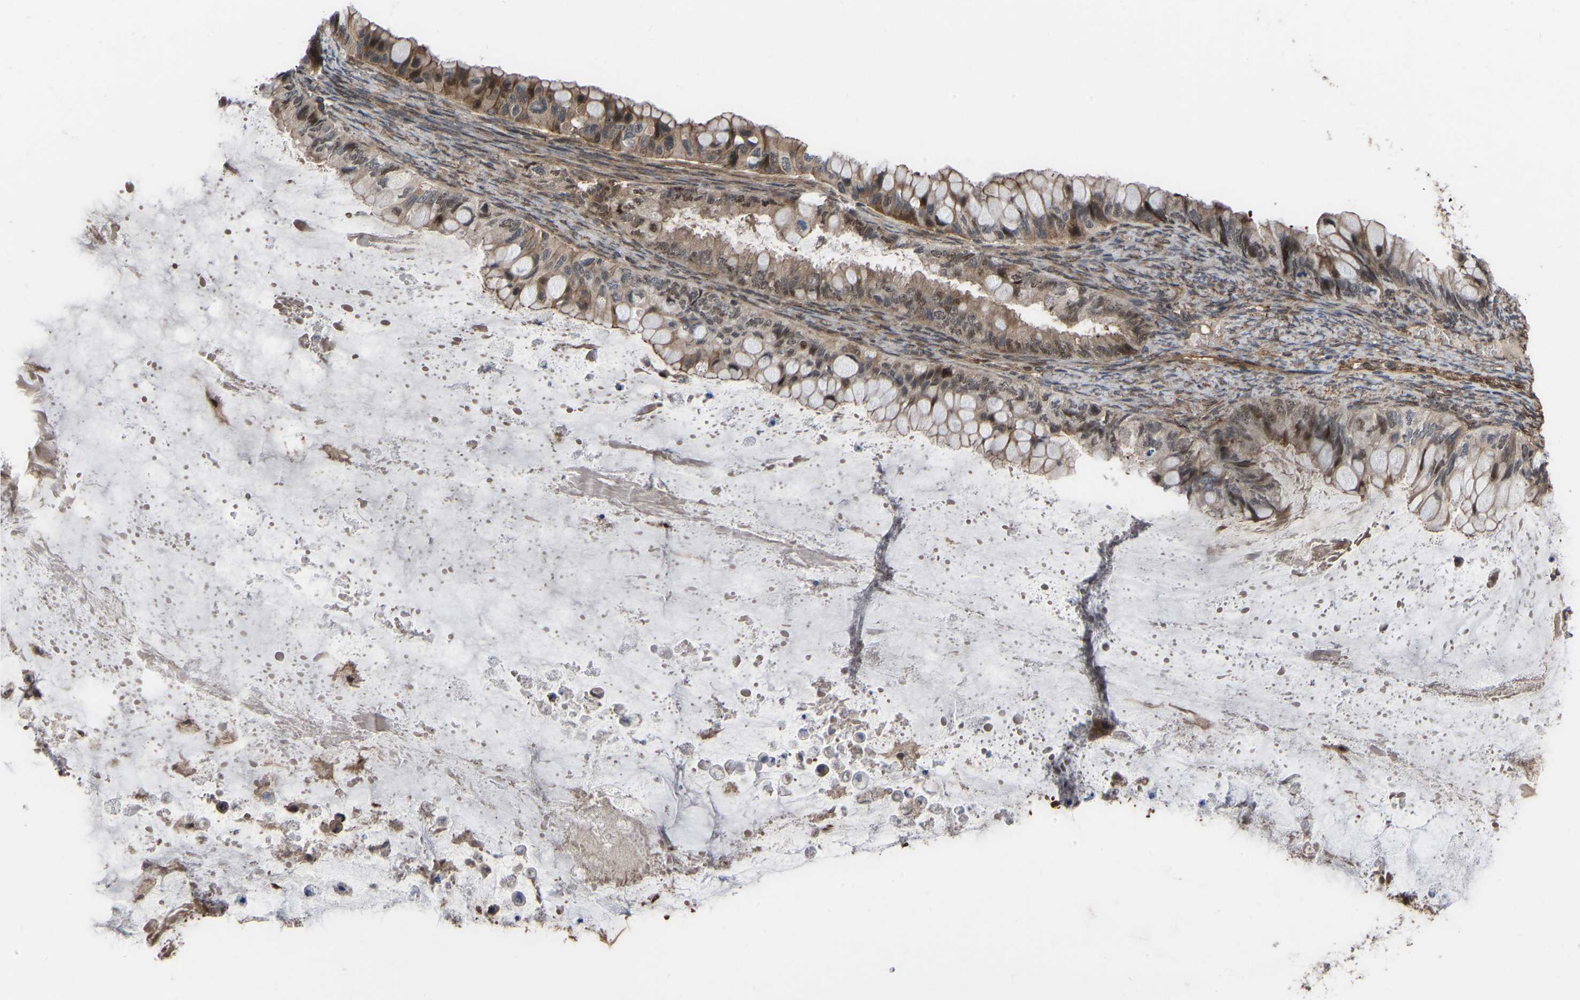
{"staining": {"intensity": "moderate", "quantity": ">75%", "location": "cytoplasmic/membranous,nuclear"}, "tissue": "ovarian cancer", "cell_type": "Tumor cells", "image_type": "cancer", "snomed": [{"axis": "morphology", "description": "Cystadenocarcinoma, mucinous, NOS"}, {"axis": "topography", "description": "Ovary"}], "caption": "Immunohistochemistry photomicrograph of neoplastic tissue: ovarian mucinous cystadenocarcinoma stained using IHC demonstrates medium levels of moderate protein expression localized specifically in the cytoplasmic/membranous and nuclear of tumor cells, appearing as a cytoplasmic/membranous and nuclear brown color.", "gene": "CYP7B1", "patient": {"sex": "female", "age": 80}}